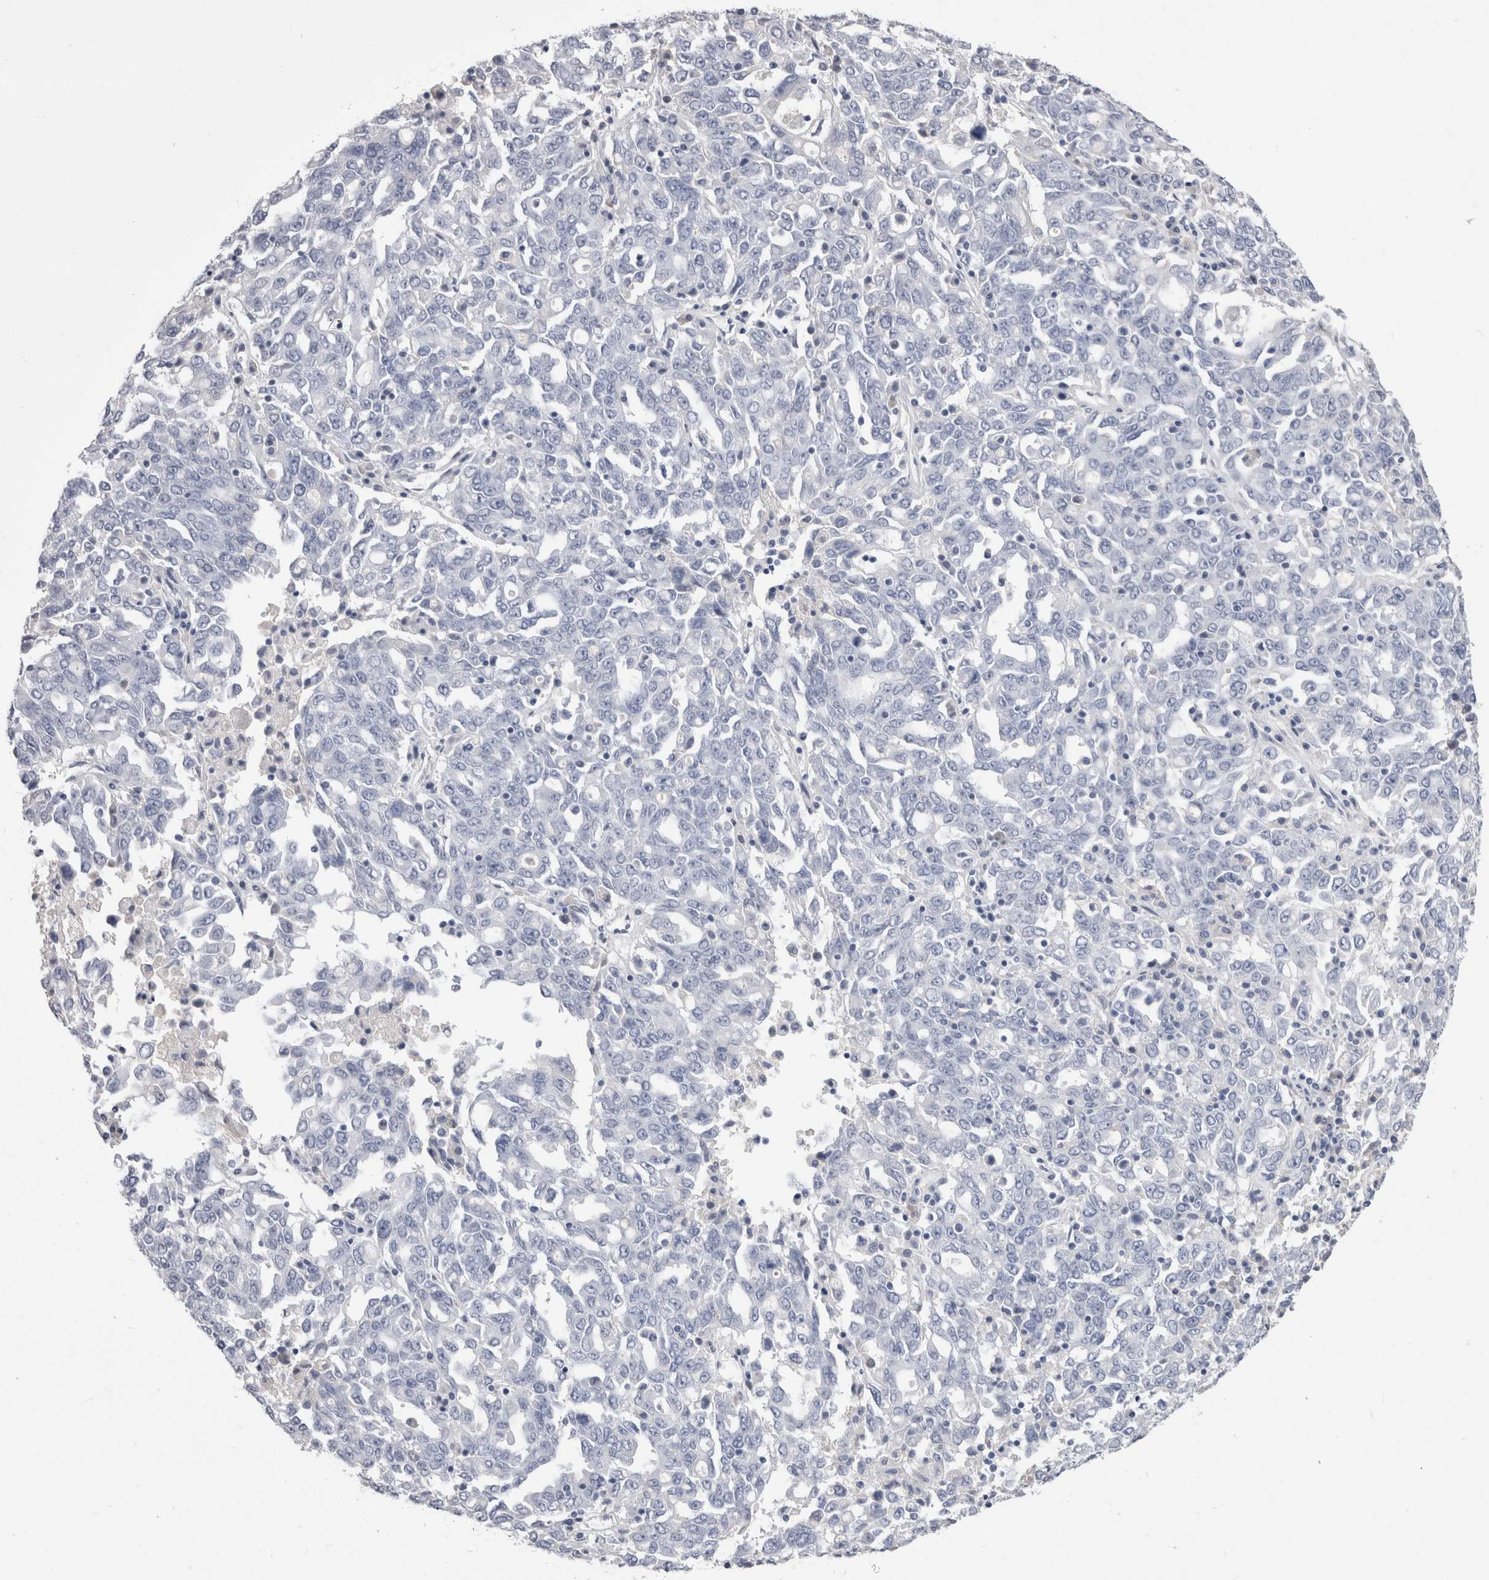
{"staining": {"intensity": "negative", "quantity": "none", "location": "none"}, "tissue": "ovarian cancer", "cell_type": "Tumor cells", "image_type": "cancer", "snomed": [{"axis": "morphology", "description": "Carcinoma, endometroid"}, {"axis": "topography", "description": "Ovary"}], "caption": "Tumor cells are negative for brown protein staining in ovarian endometroid carcinoma.", "gene": "CDHR5", "patient": {"sex": "female", "age": 62}}